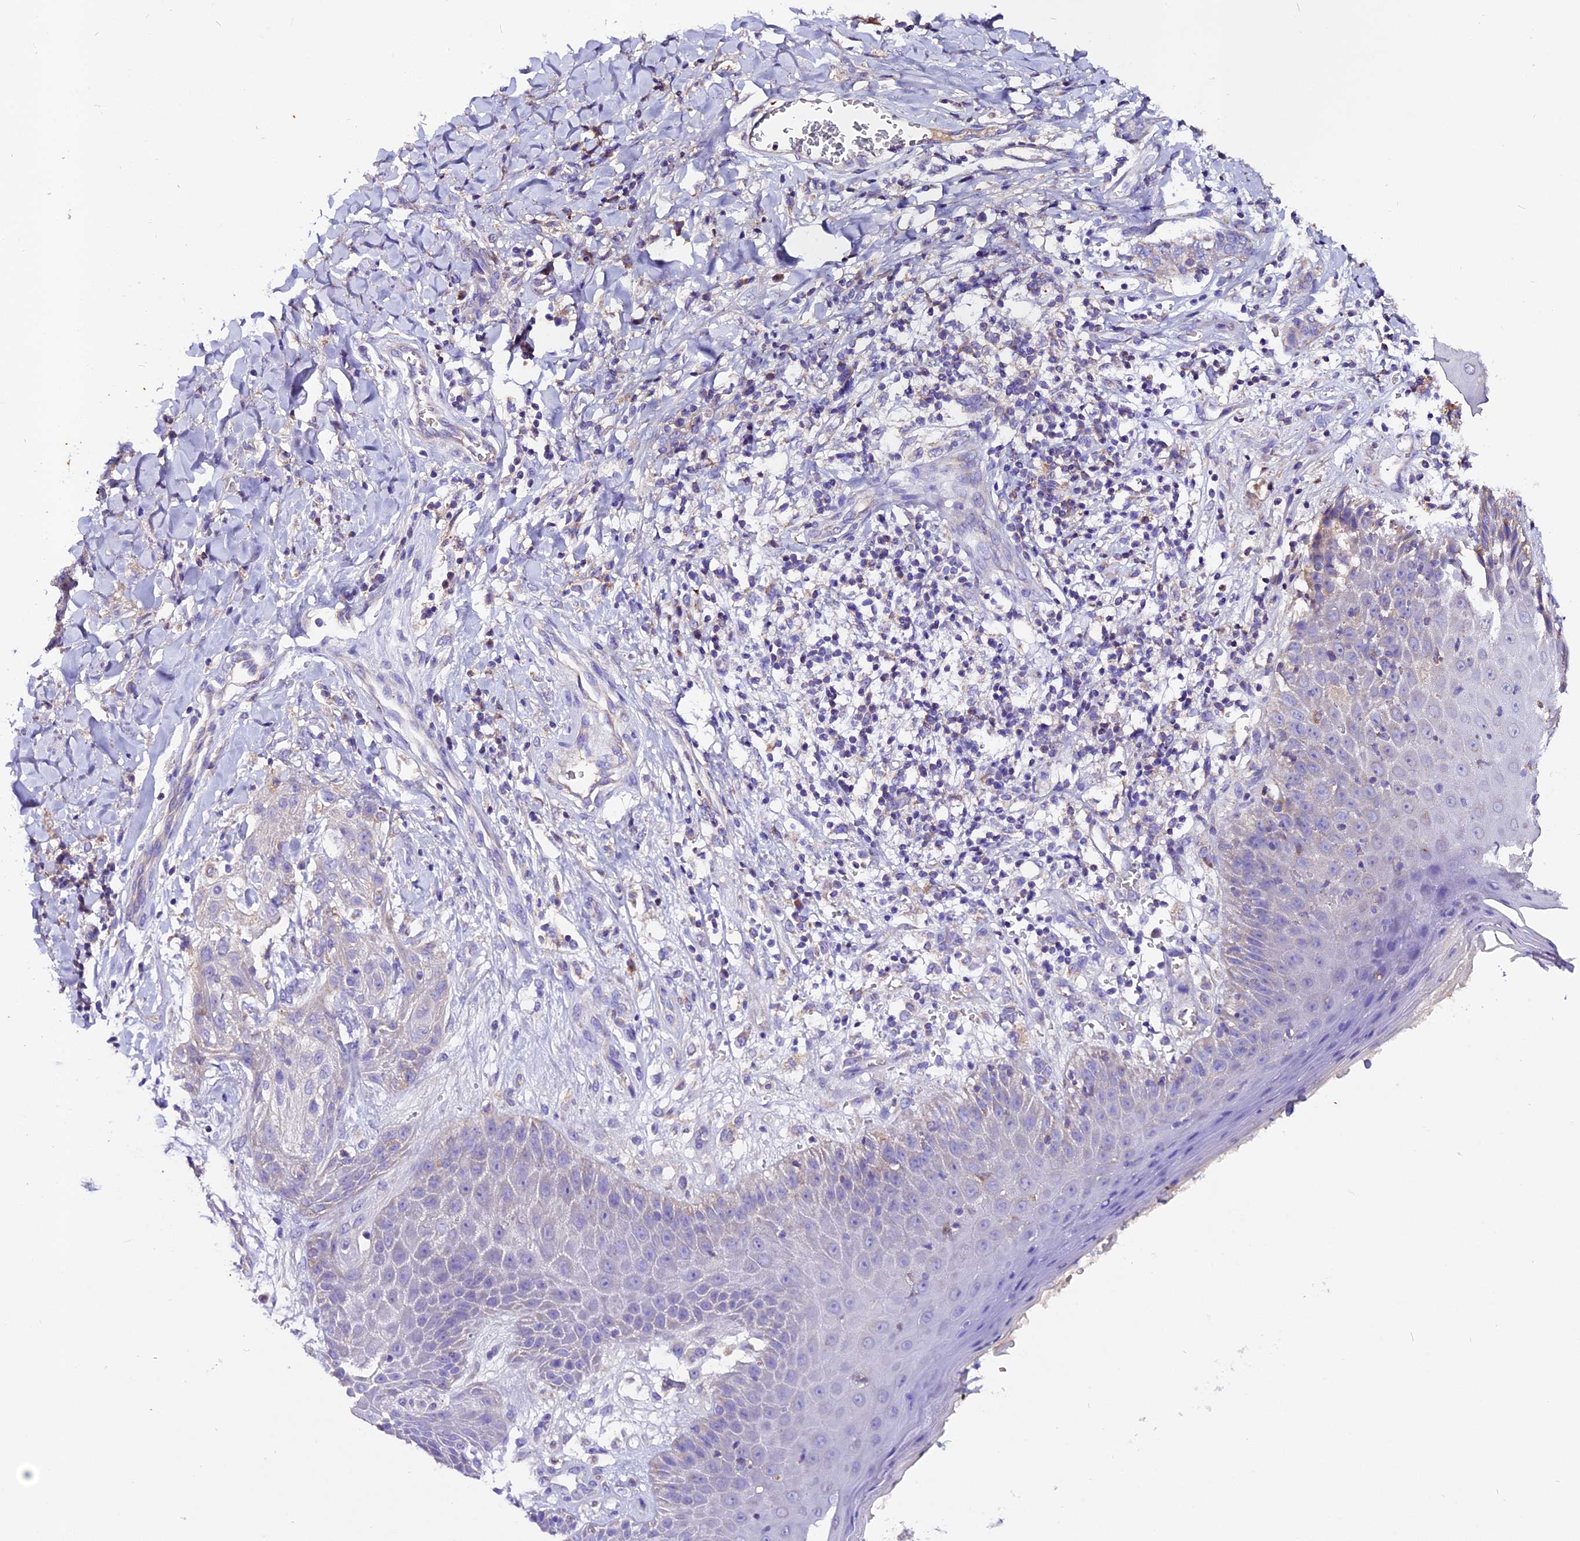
{"staining": {"intensity": "negative", "quantity": "none", "location": "none"}, "tissue": "skin cancer", "cell_type": "Tumor cells", "image_type": "cancer", "snomed": [{"axis": "morphology", "description": "Squamous cell carcinoma, NOS"}, {"axis": "topography", "description": "Skin"}, {"axis": "topography", "description": "Vulva"}], "caption": "Micrograph shows no significant protein staining in tumor cells of skin cancer. (DAB (3,3'-diaminobenzidine) immunohistochemistry with hematoxylin counter stain).", "gene": "SIX5", "patient": {"sex": "female", "age": 85}}